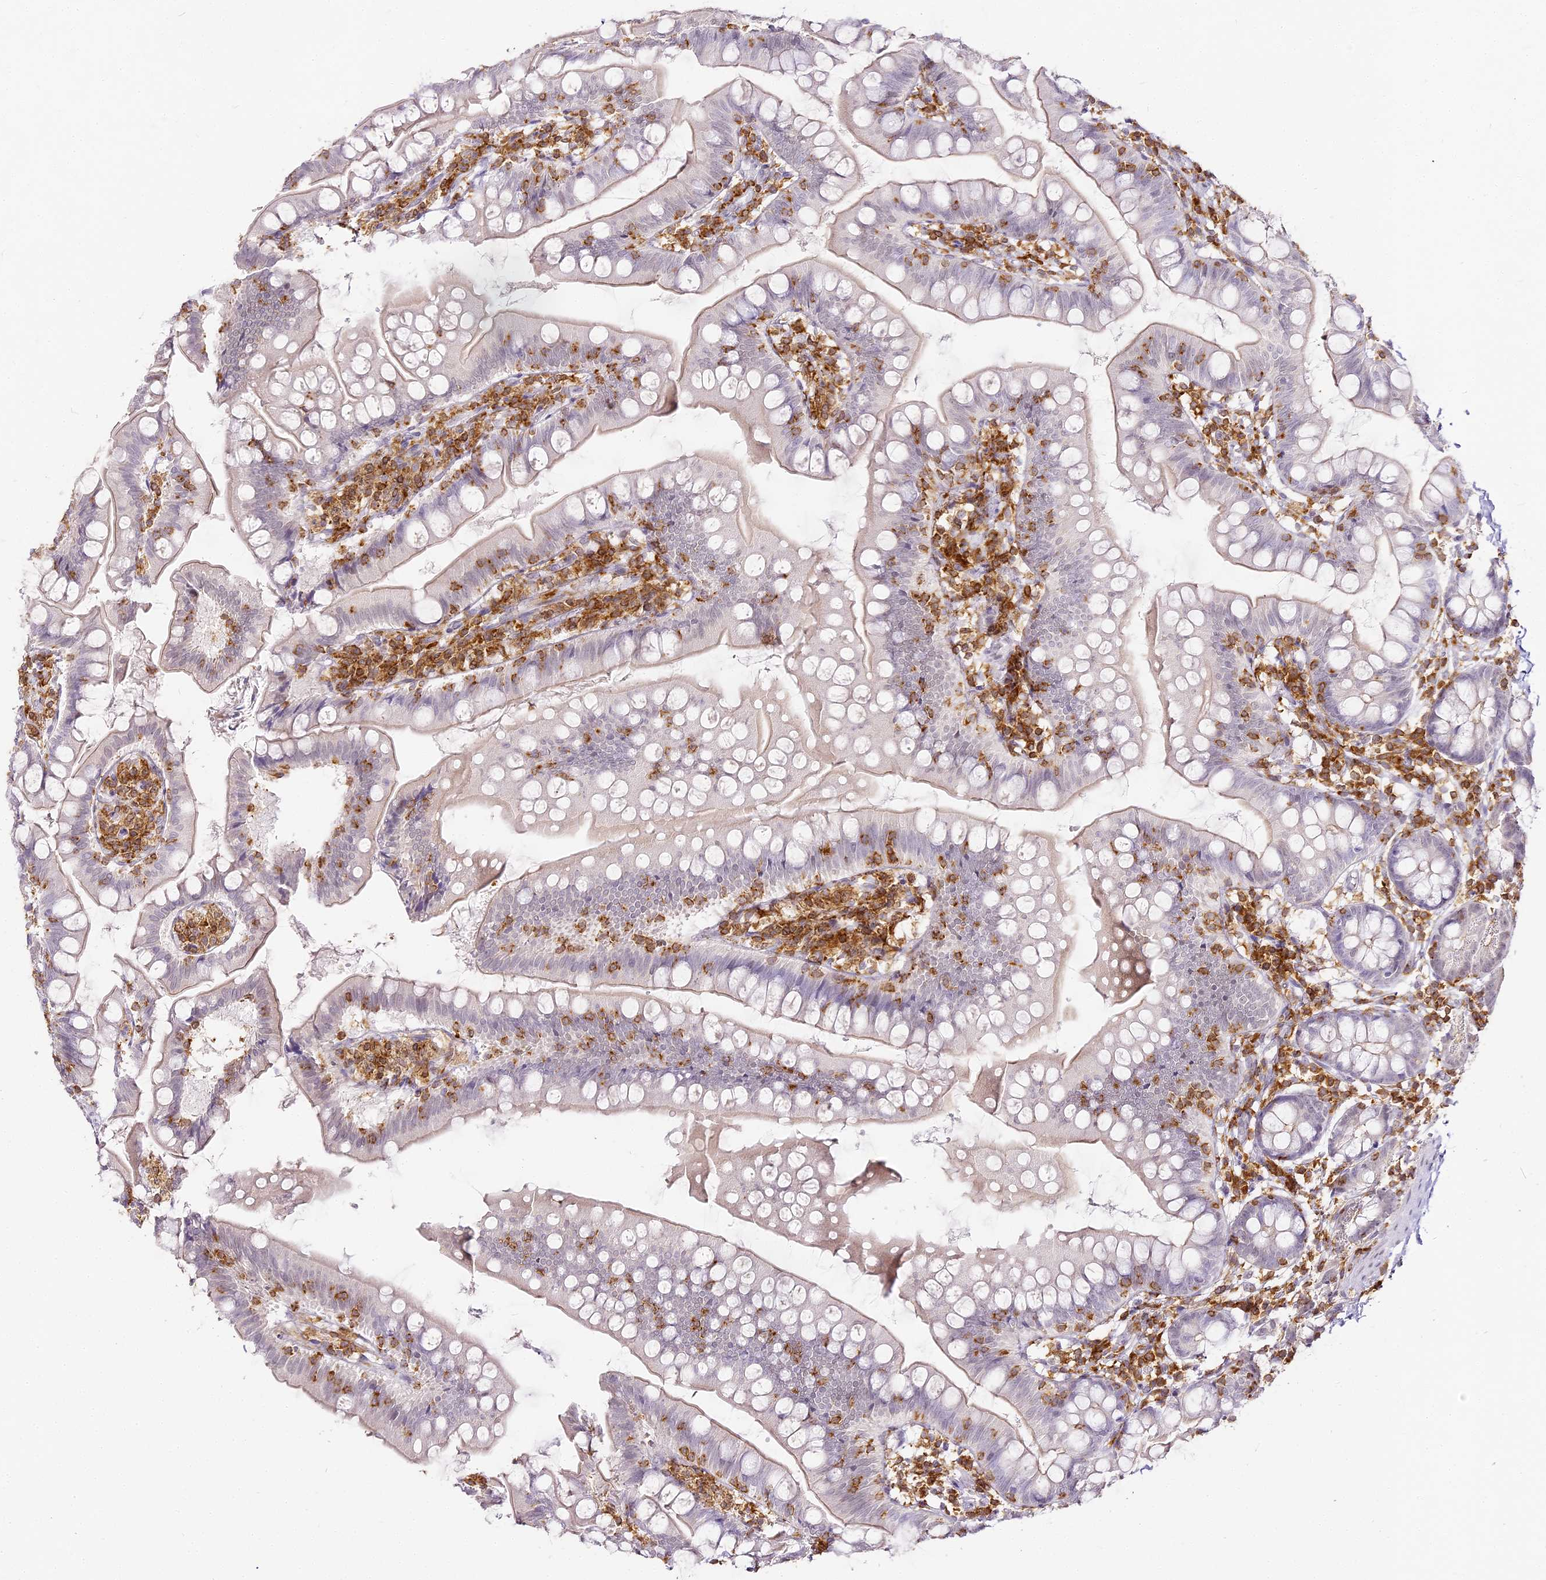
{"staining": {"intensity": "negative", "quantity": "none", "location": "none"}, "tissue": "small intestine", "cell_type": "Glandular cells", "image_type": "normal", "snomed": [{"axis": "morphology", "description": "Normal tissue, NOS"}, {"axis": "topography", "description": "Small intestine"}], "caption": "The histopathology image shows no staining of glandular cells in normal small intestine.", "gene": "DOCK2", "patient": {"sex": "male", "age": 7}}